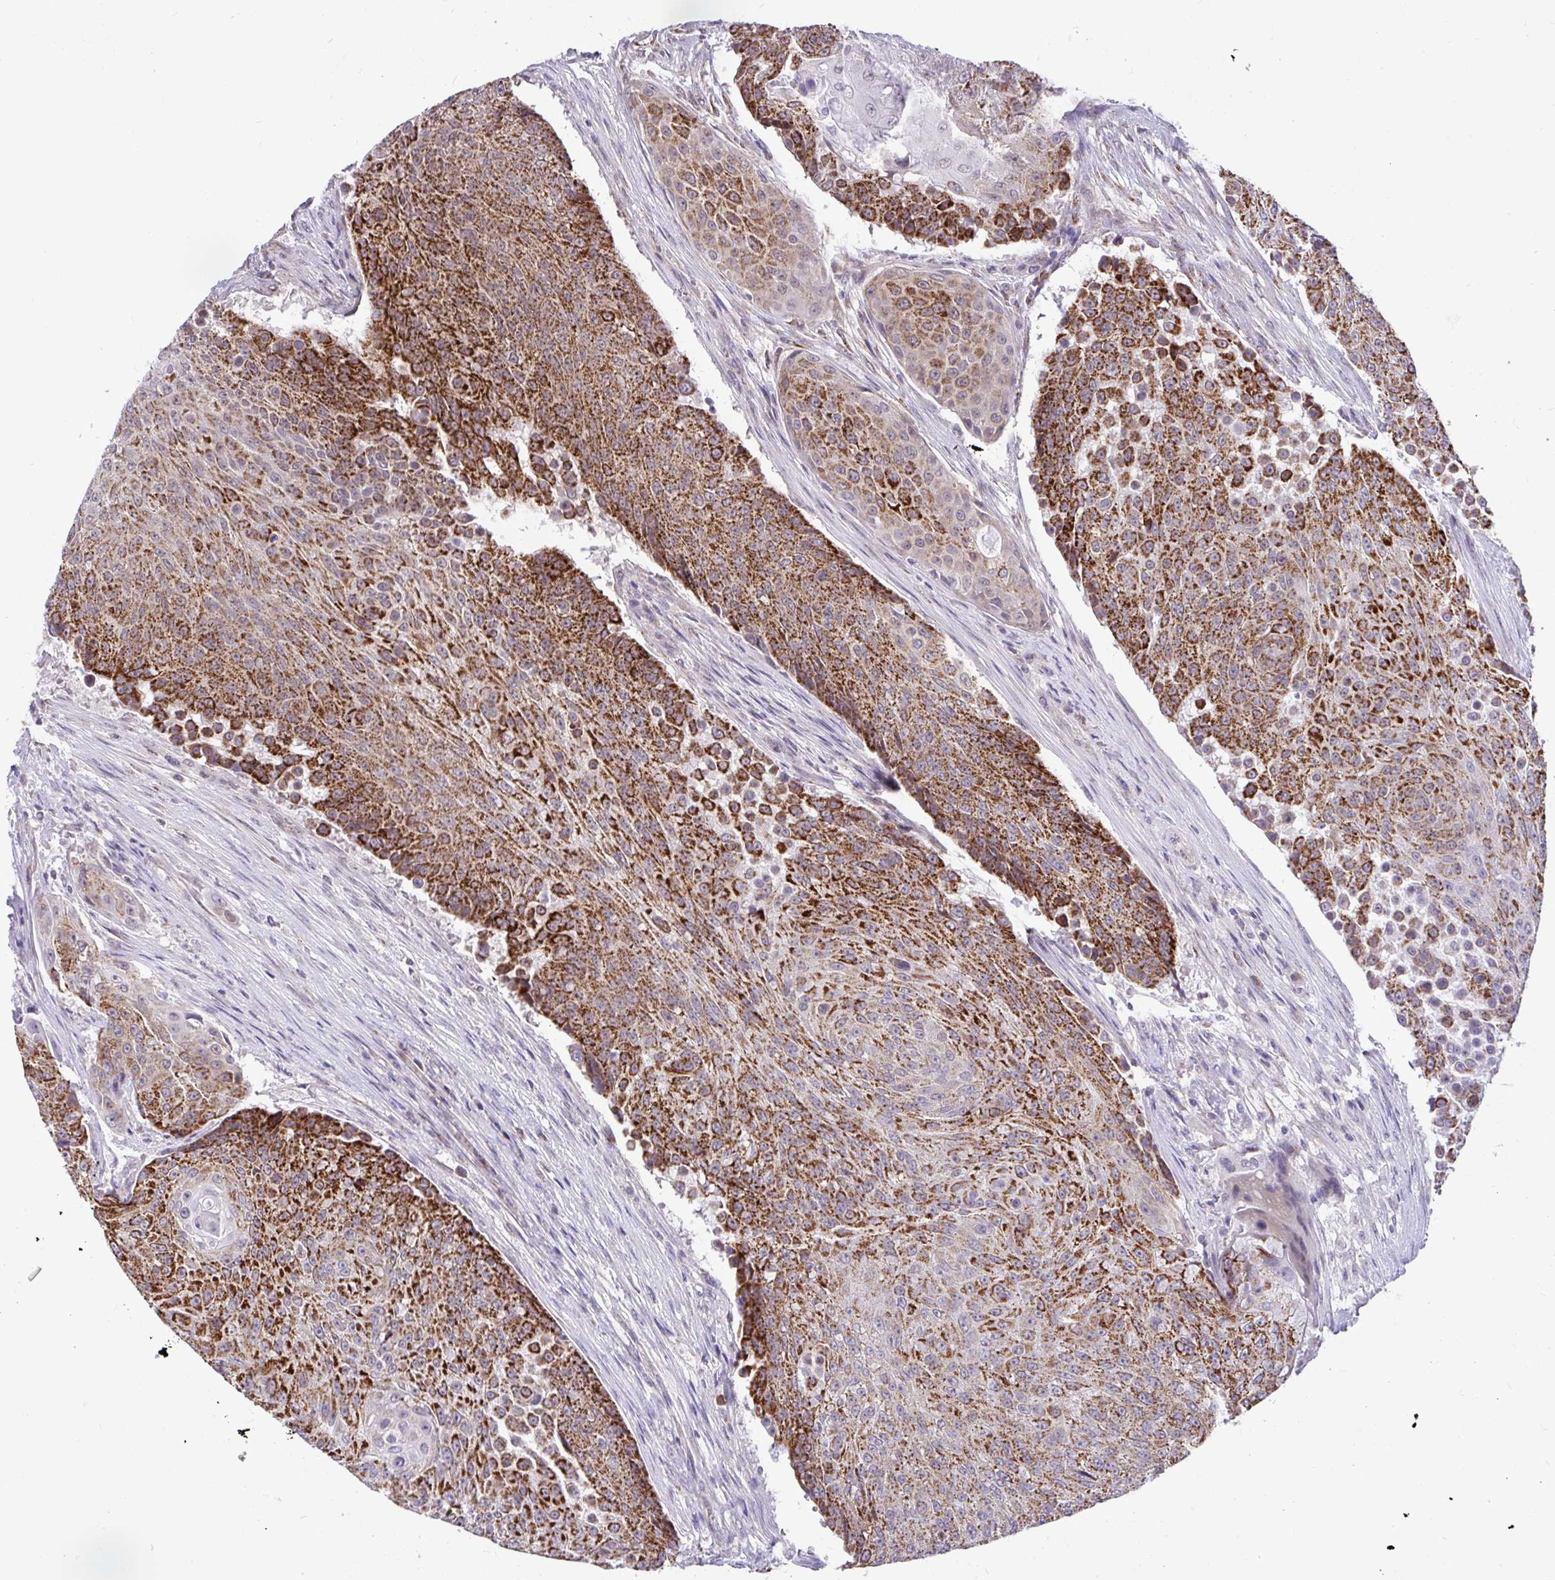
{"staining": {"intensity": "strong", "quantity": ">75%", "location": "cytoplasmic/membranous"}, "tissue": "urothelial cancer", "cell_type": "Tumor cells", "image_type": "cancer", "snomed": [{"axis": "morphology", "description": "Urothelial carcinoma, High grade"}, {"axis": "topography", "description": "Urinary bladder"}], "caption": "High-grade urothelial carcinoma stained with immunohistochemistry reveals strong cytoplasmic/membranous positivity in approximately >75% of tumor cells.", "gene": "PYCR2", "patient": {"sex": "female", "age": 63}}